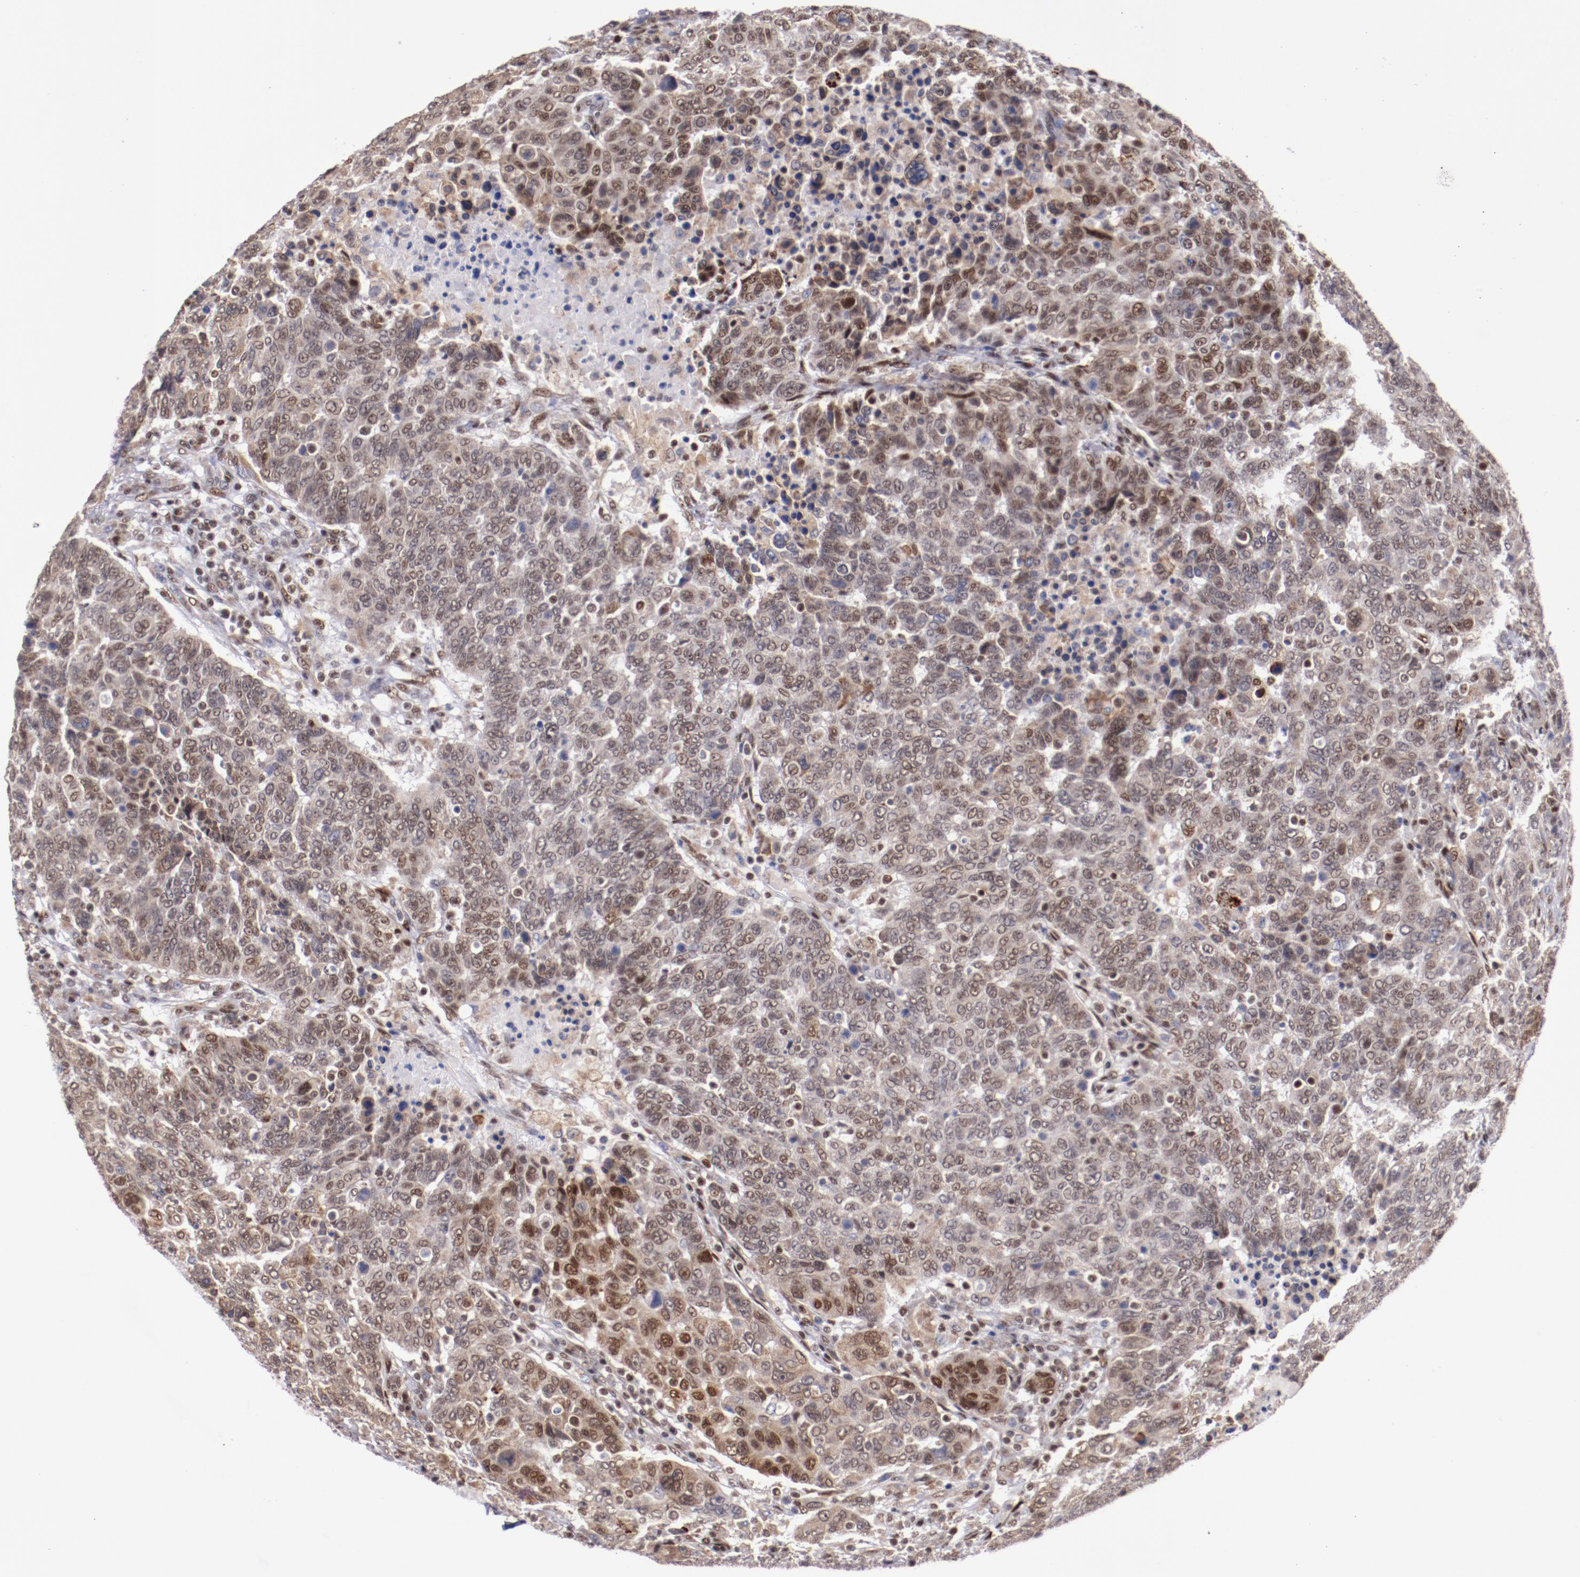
{"staining": {"intensity": "weak", "quantity": "<25%", "location": "nuclear"}, "tissue": "breast cancer", "cell_type": "Tumor cells", "image_type": "cancer", "snomed": [{"axis": "morphology", "description": "Duct carcinoma"}, {"axis": "topography", "description": "Breast"}], "caption": "The immunohistochemistry (IHC) micrograph has no significant staining in tumor cells of breast cancer (invasive ductal carcinoma) tissue.", "gene": "SRF", "patient": {"sex": "female", "age": 37}}